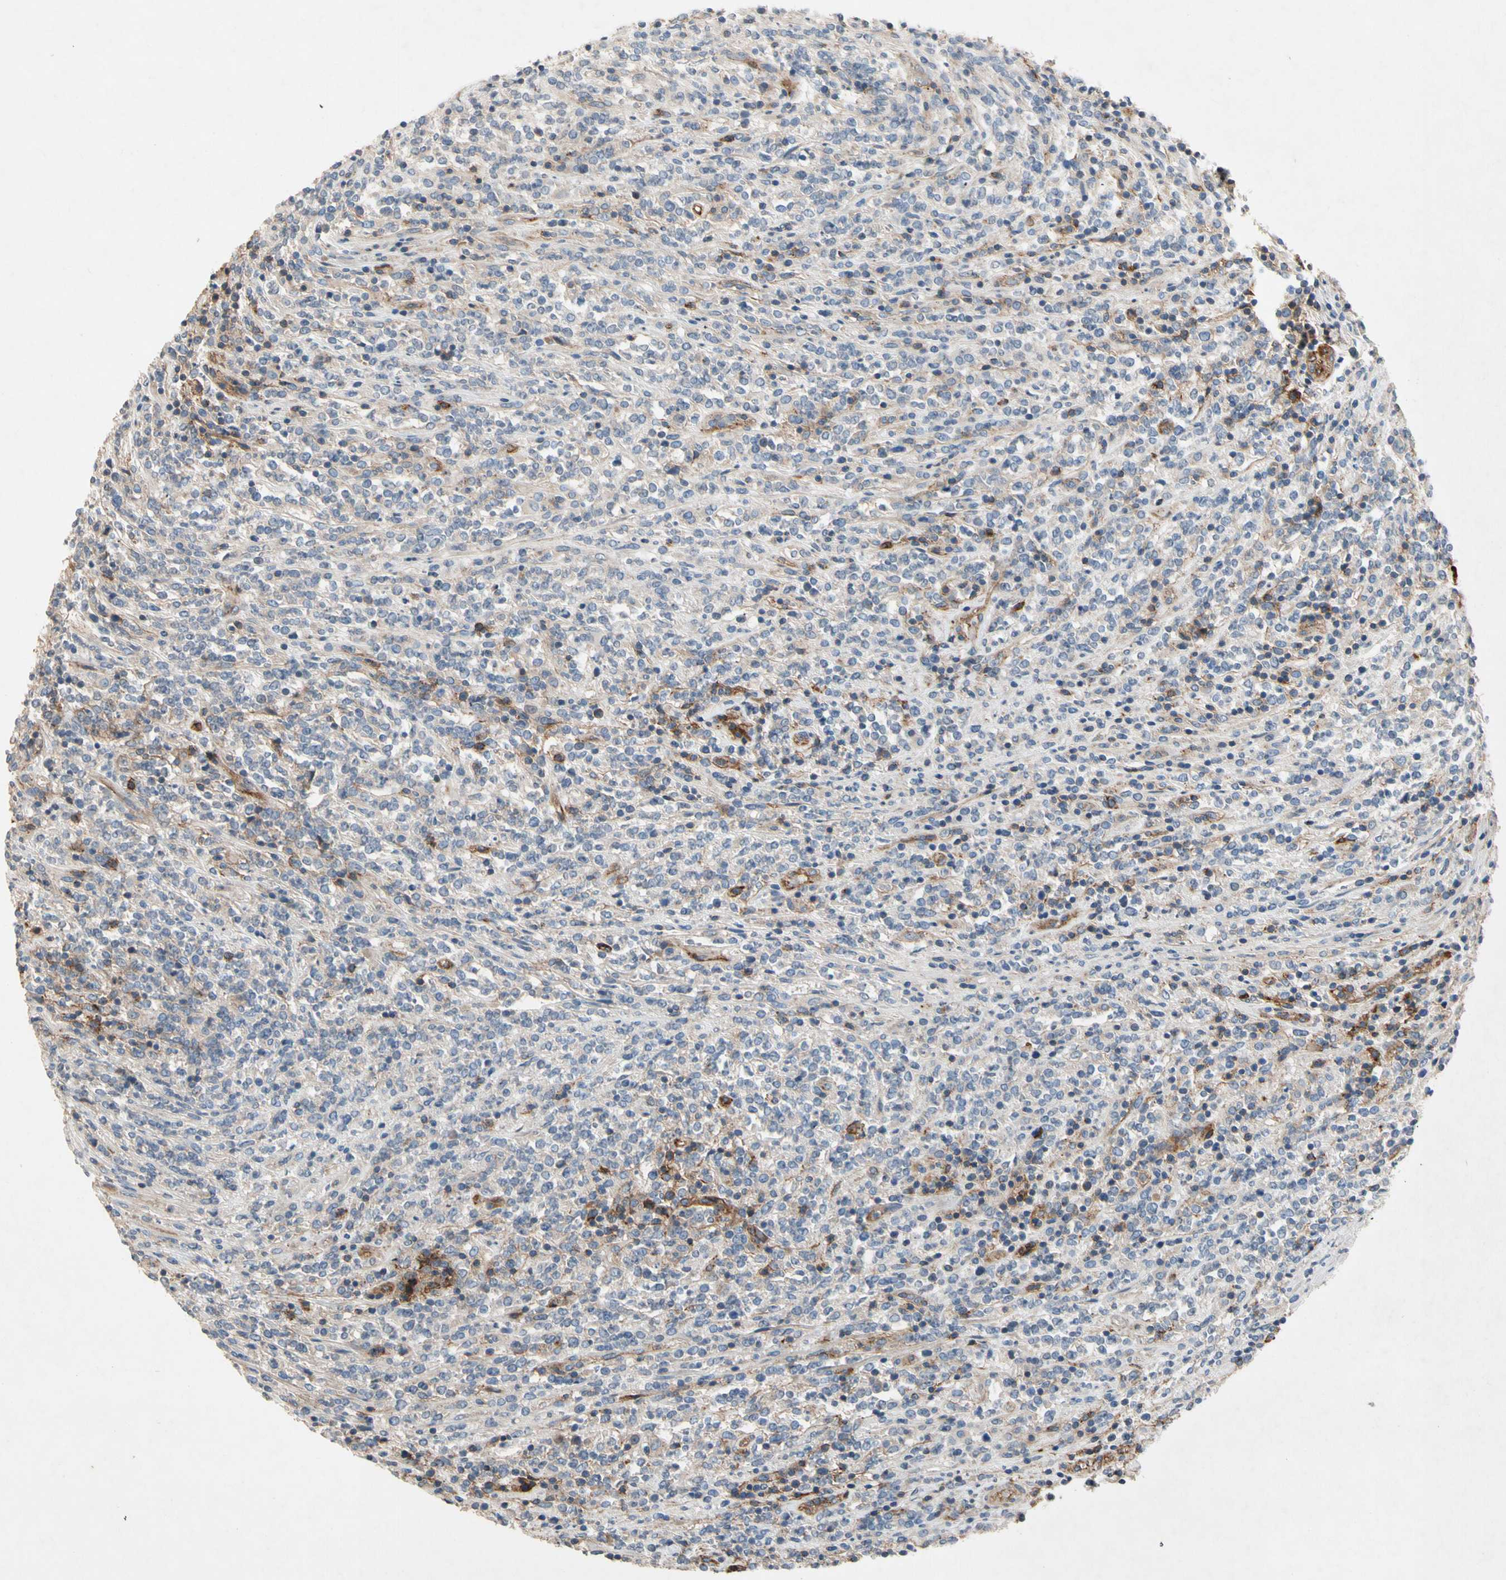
{"staining": {"intensity": "weak", "quantity": "<25%", "location": "cytoplasmic/membranous"}, "tissue": "lymphoma", "cell_type": "Tumor cells", "image_type": "cancer", "snomed": [{"axis": "morphology", "description": "Malignant lymphoma, non-Hodgkin's type, High grade"}, {"axis": "topography", "description": "Soft tissue"}], "caption": "Immunohistochemistry (IHC) of lymphoma shows no expression in tumor cells.", "gene": "NDFIP2", "patient": {"sex": "male", "age": 18}}